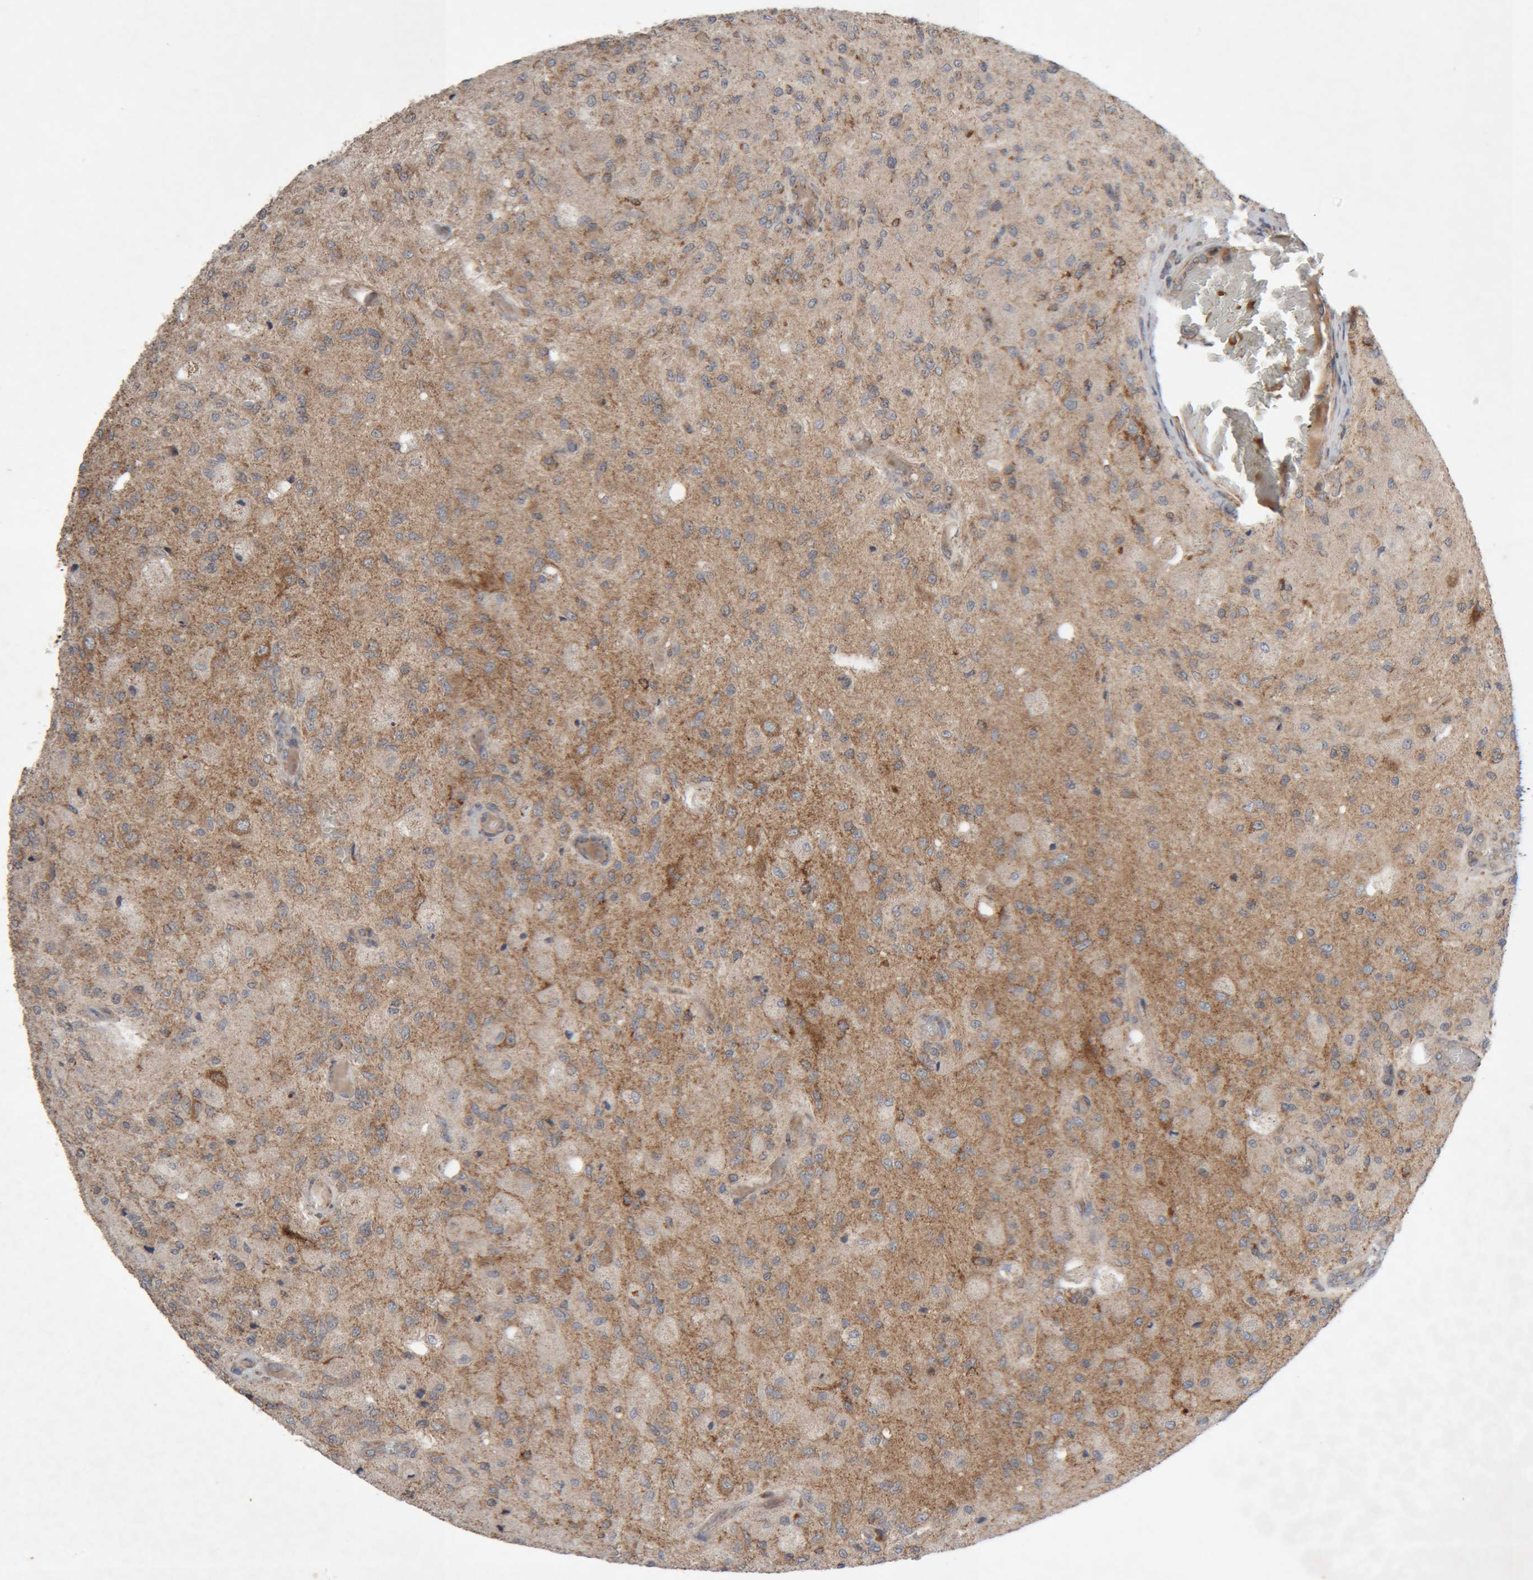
{"staining": {"intensity": "moderate", "quantity": "<25%", "location": "cytoplasmic/membranous"}, "tissue": "glioma", "cell_type": "Tumor cells", "image_type": "cancer", "snomed": [{"axis": "morphology", "description": "Normal tissue, NOS"}, {"axis": "morphology", "description": "Glioma, malignant, High grade"}, {"axis": "topography", "description": "Cerebral cortex"}], "caption": "High-grade glioma (malignant) stained for a protein (brown) exhibits moderate cytoplasmic/membranous positive positivity in about <25% of tumor cells.", "gene": "KIF21B", "patient": {"sex": "male", "age": 77}}